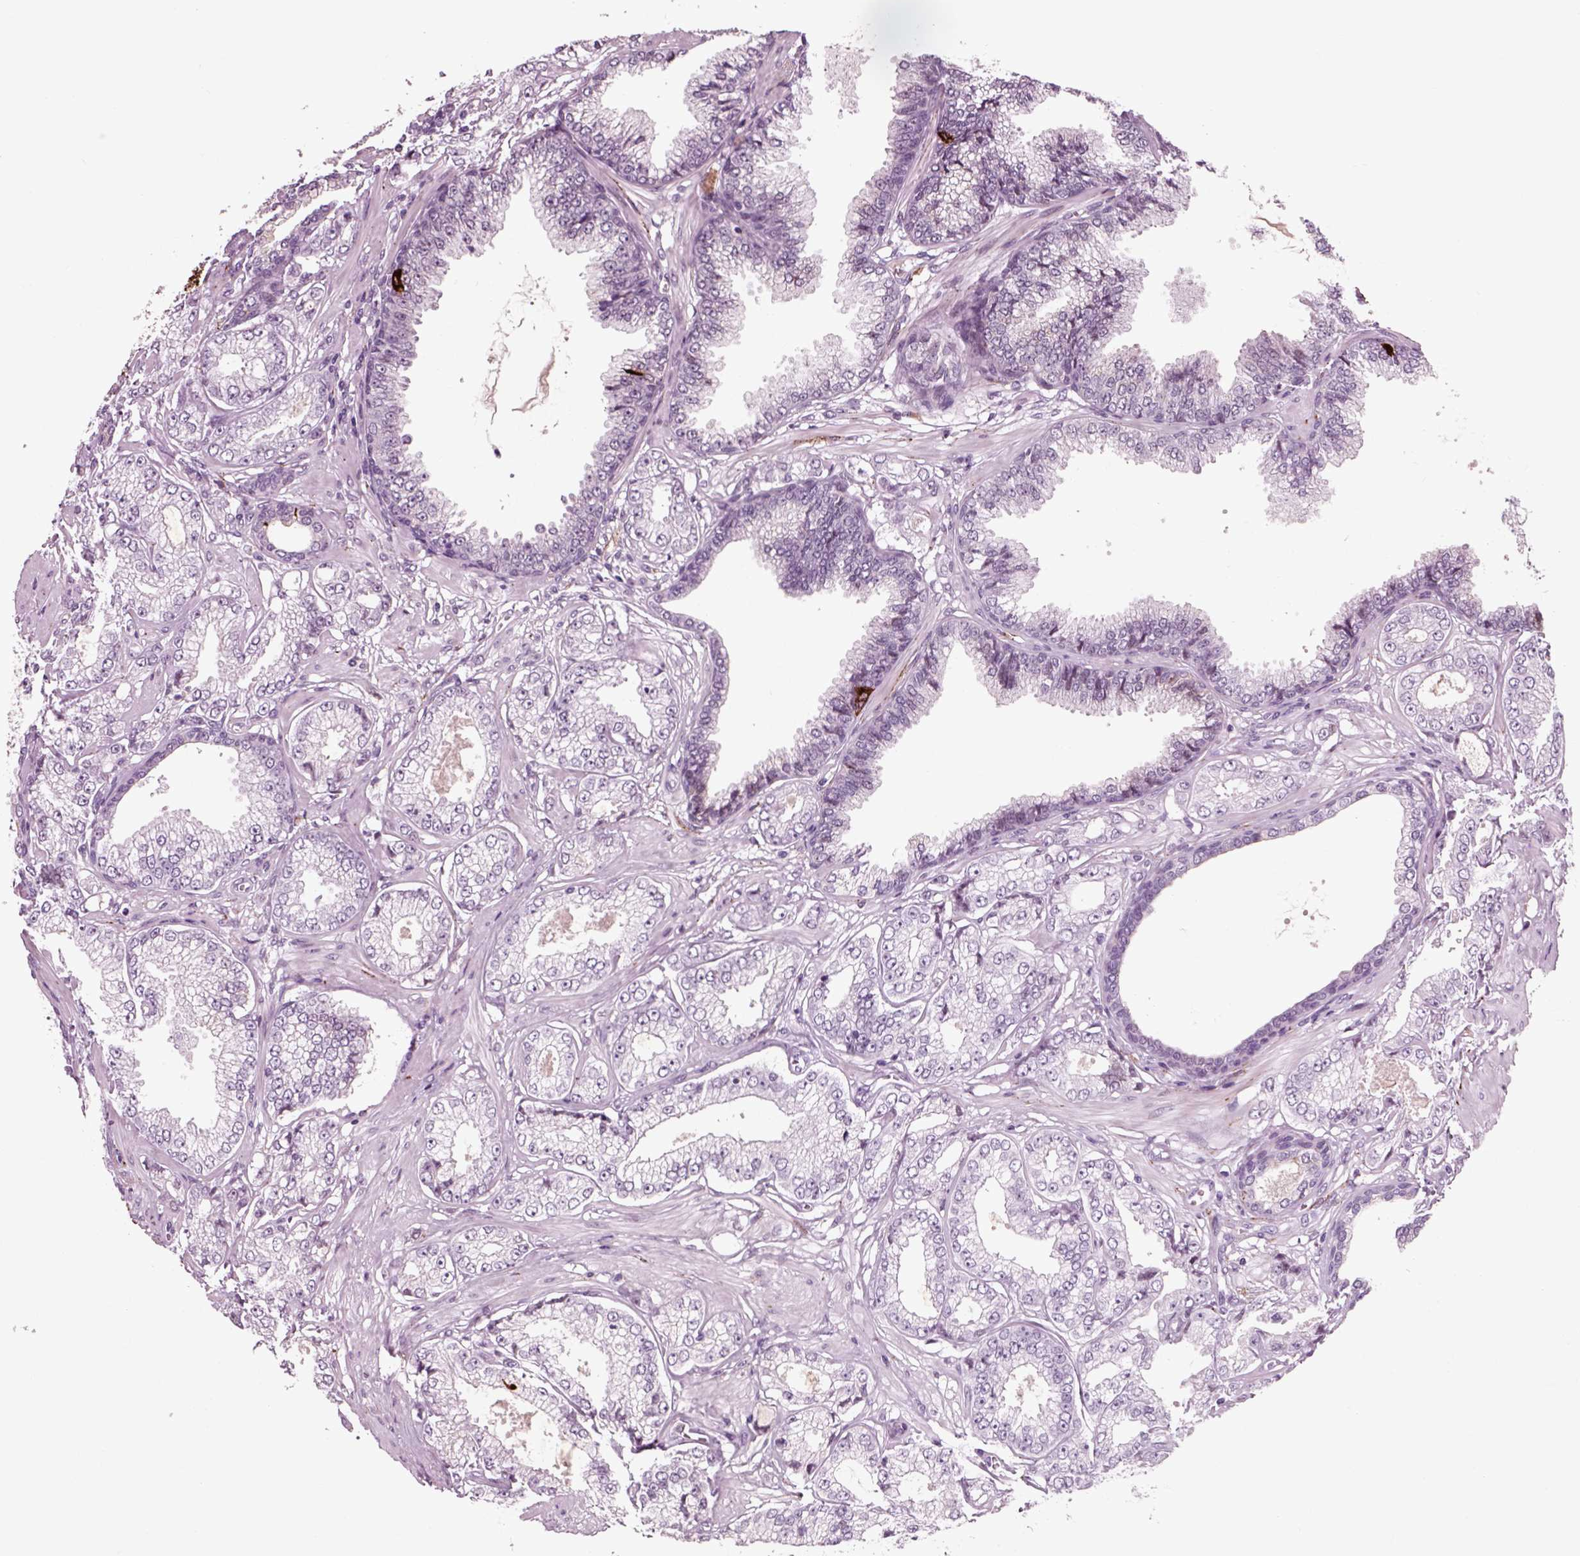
{"staining": {"intensity": "negative", "quantity": "none", "location": "none"}, "tissue": "prostate cancer", "cell_type": "Tumor cells", "image_type": "cancer", "snomed": [{"axis": "morphology", "description": "Adenocarcinoma, NOS"}, {"axis": "topography", "description": "Prostate"}], "caption": "High power microscopy photomicrograph of an IHC histopathology image of adenocarcinoma (prostate), revealing no significant staining in tumor cells.", "gene": "CHGB", "patient": {"sex": "male", "age": 64}}